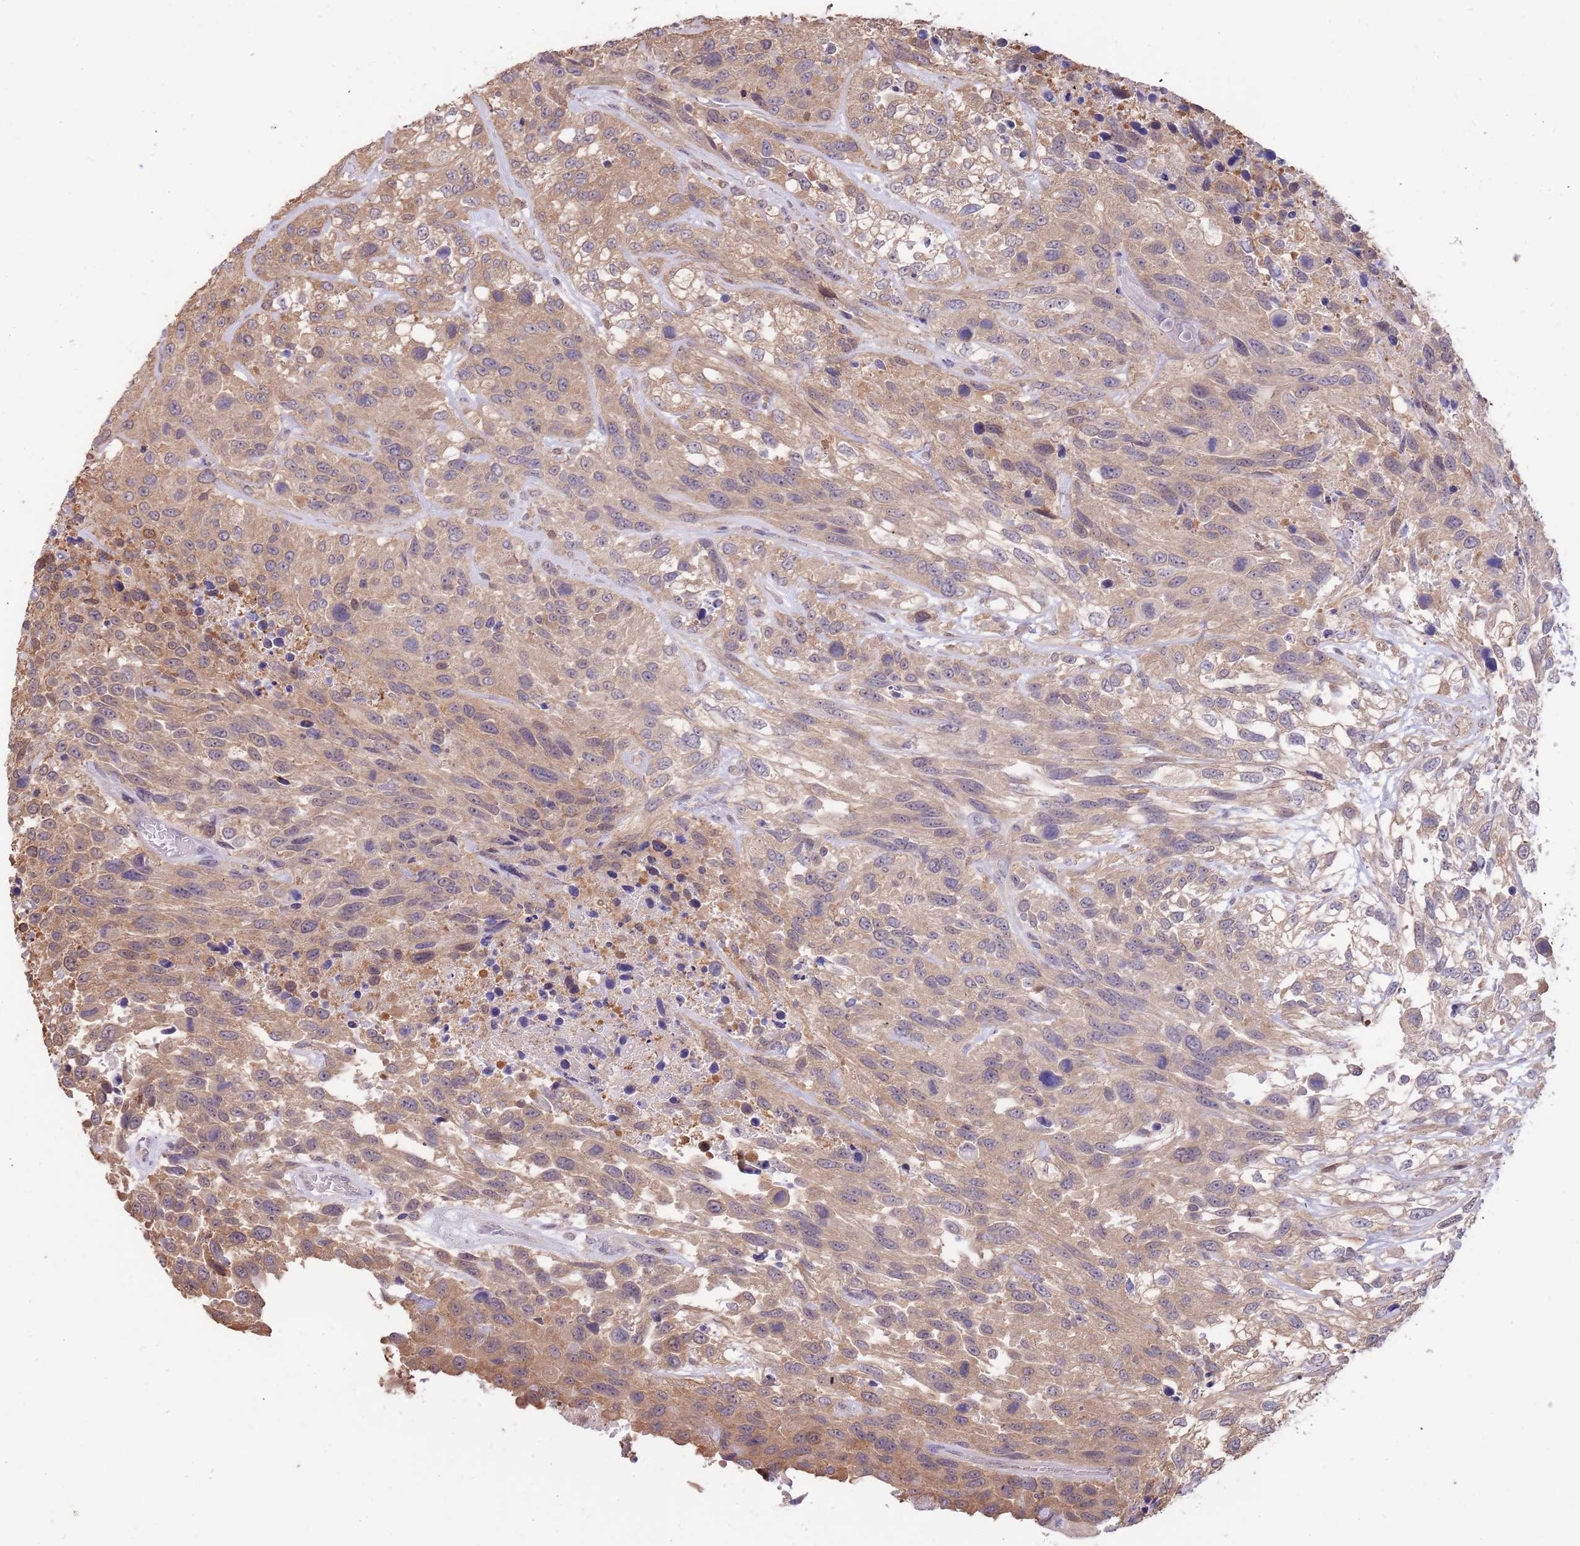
{"staining": {"intensity": "moderate", "quantity": ">75%", "location": "cytoplasmic/membranous"}, "tissue": "urothelial cancer", "cell_type": "Tumor cells", "image_type": "cancer", "snomed": [{"axis": "morphology", "description": "Urothelial carcinoma, High grade"}, {"axis": "topography", "description": "Urinary bladder"}], "caption": "A micrograph showing moderate cytoplasmic/membranous staining in about >75% of tumor cells in high-grade urothelial carcinoma, as visualized by brown immunohistochemical staining.", "gene": "AP5S1", "patient": {"sex": "female", "age": 70}}